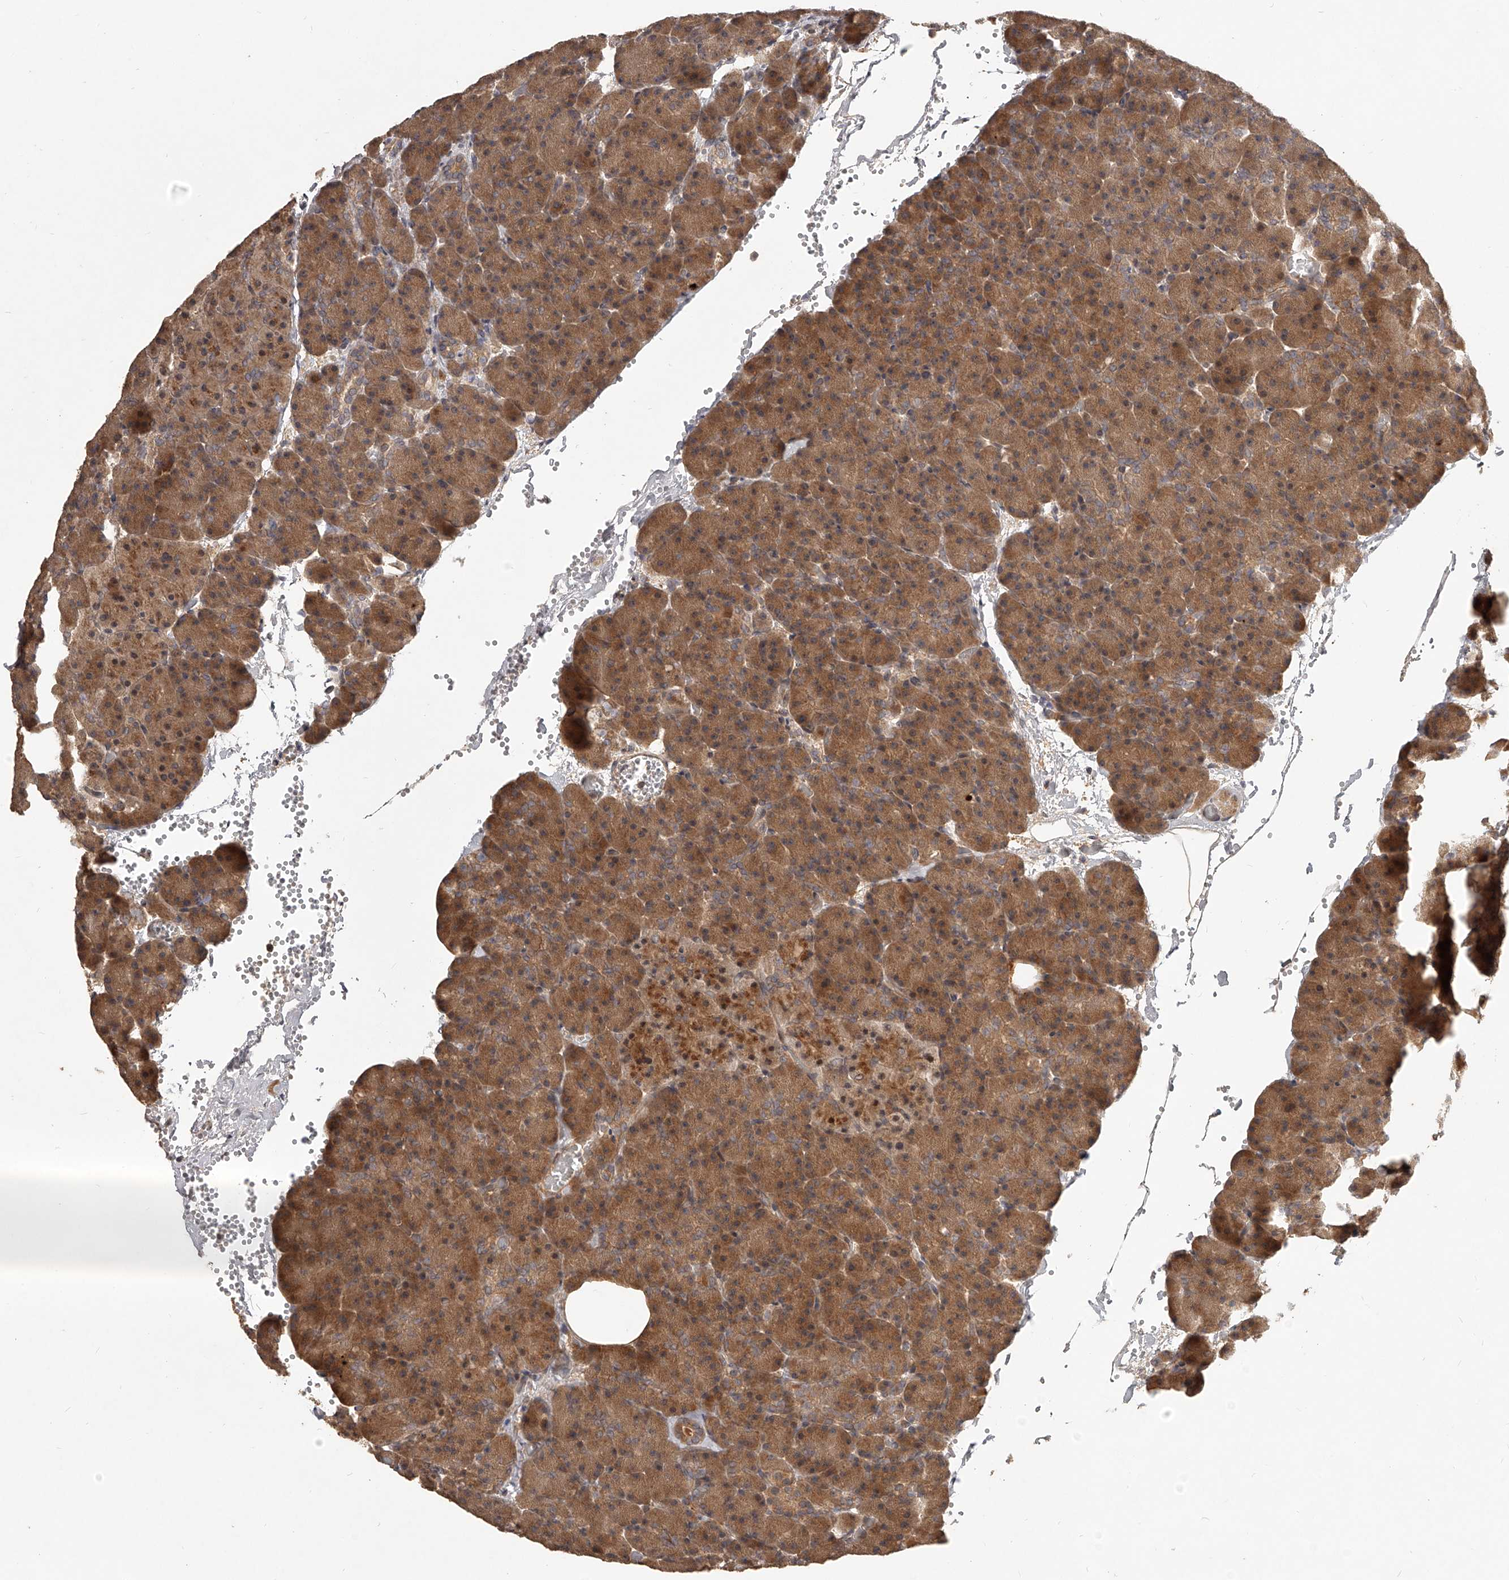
{"staining": {"intensity": "moderate", "quantity": ">75%", "location": "cytoplasmic/membranous"}, "tissue": "pancreas", "cell_type": "Exocrine glandular cells", "image_type": "normal", "snomed": [{"axis": "morphology", "description": "Normal tissue, NOS"}, {"axis": "morphology", "description": "Carcinoid, malignant, NOS"}, {"axis": "topography", "description": "Pancreas"}], "caption": "Exocrine glandular cells display medium levels of moderate cytoplasmic/membranous staining in about >75% of cells in normal pancreas.", "gene": "SLC37A1", "patient": {"sex": "female", "age": 35}}